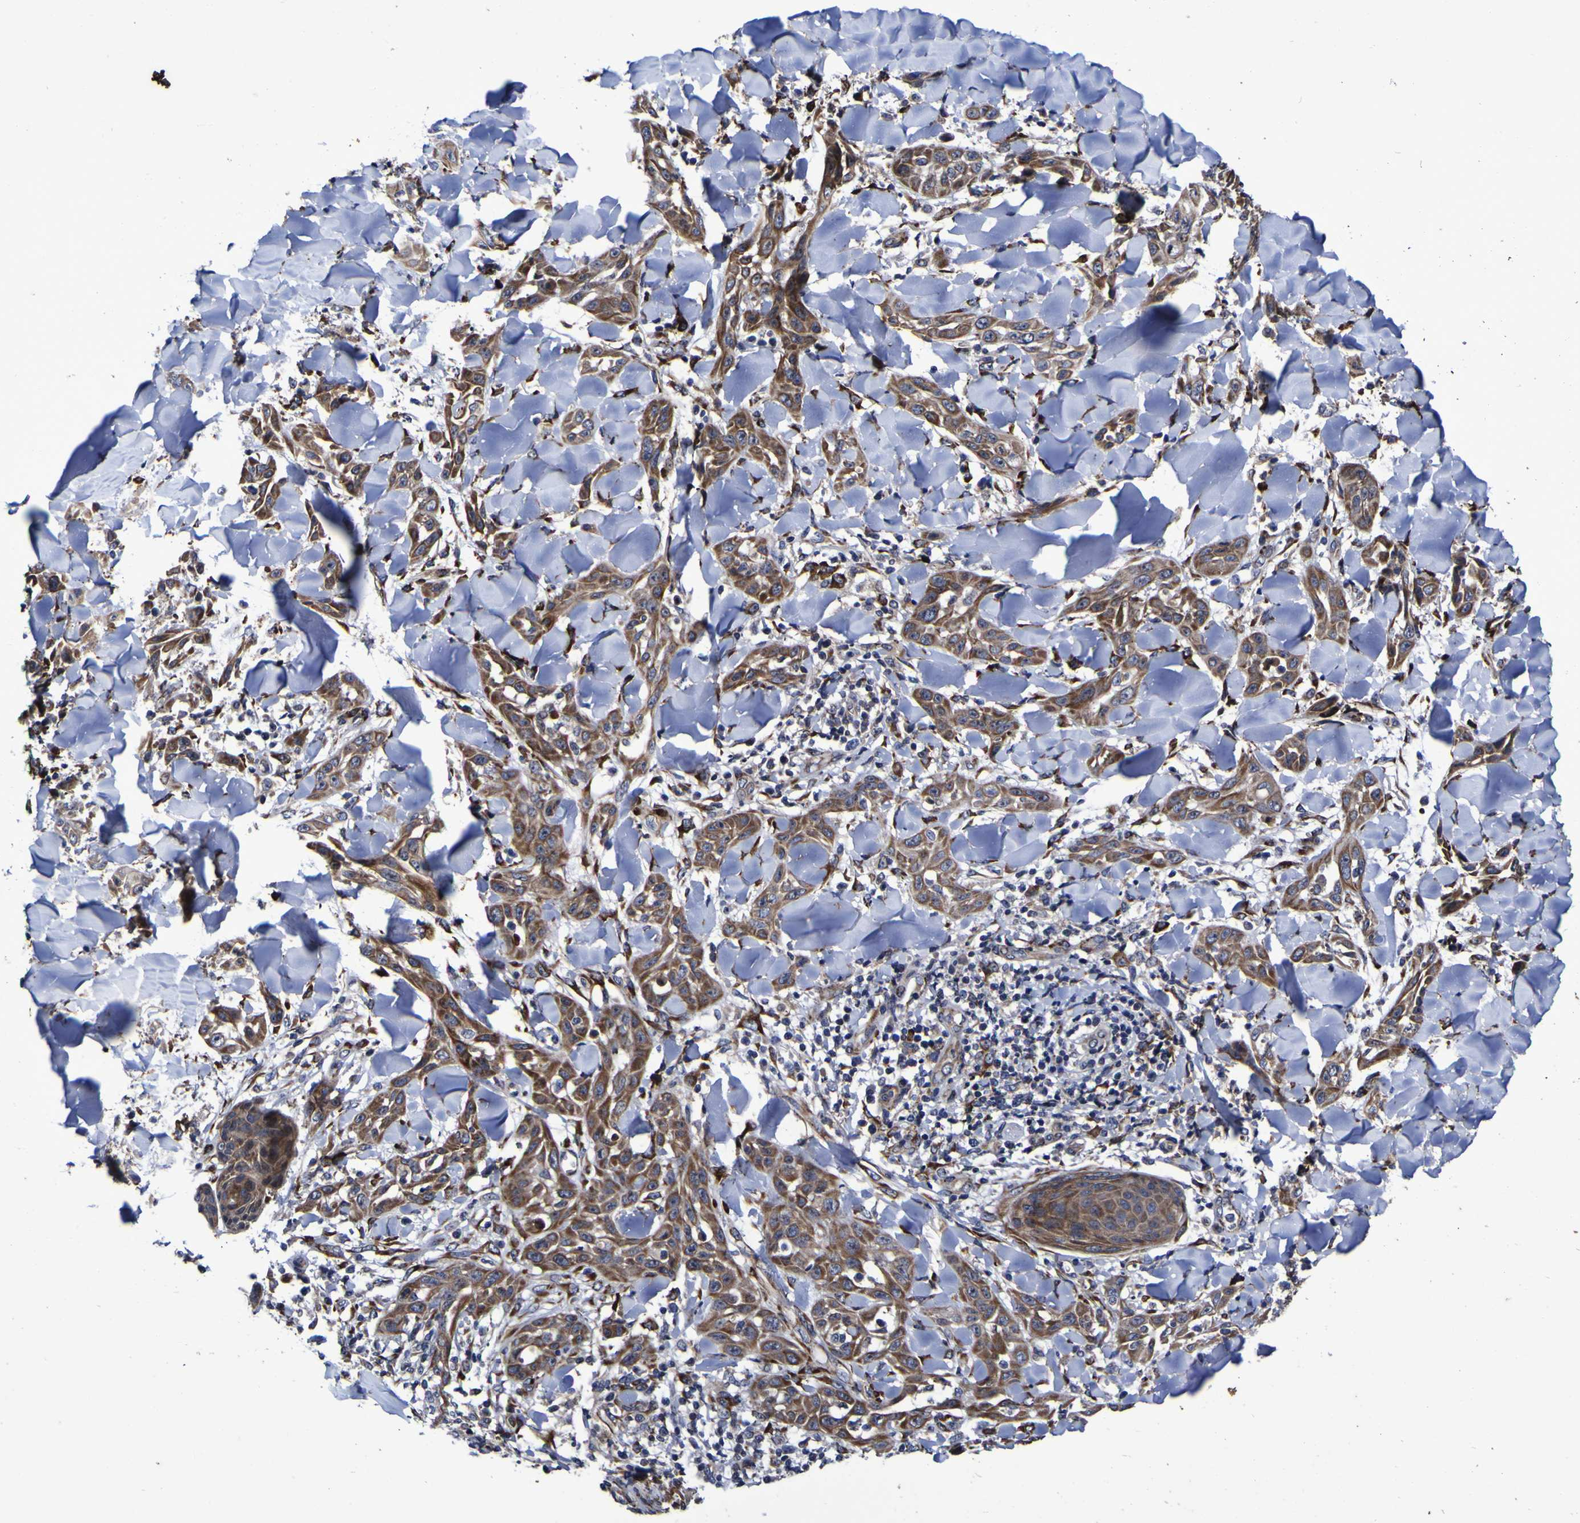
{"staining": {"intensity": "moderate", "quantity": ">75%", "location": "cytoplasmic/membranous"}, "tissue": "skin cancer", "cell_type": "Tumor cells", "image_type": "cancer", "snomed": [{"axis": "morphology", "description": "Squamous cell carcinoma, NOS"}, {"axis": "topography", "description": "Skin"}], "caption": "Immunohistochemical staining of squamous cell carcinoma (skin) demonstrates medium levels of moderate cytoplasmic/membranous positivity in approximately >75% of tumor cells.", "gene": "P3H1", "patient": {"sex": "male", "age": 24}}